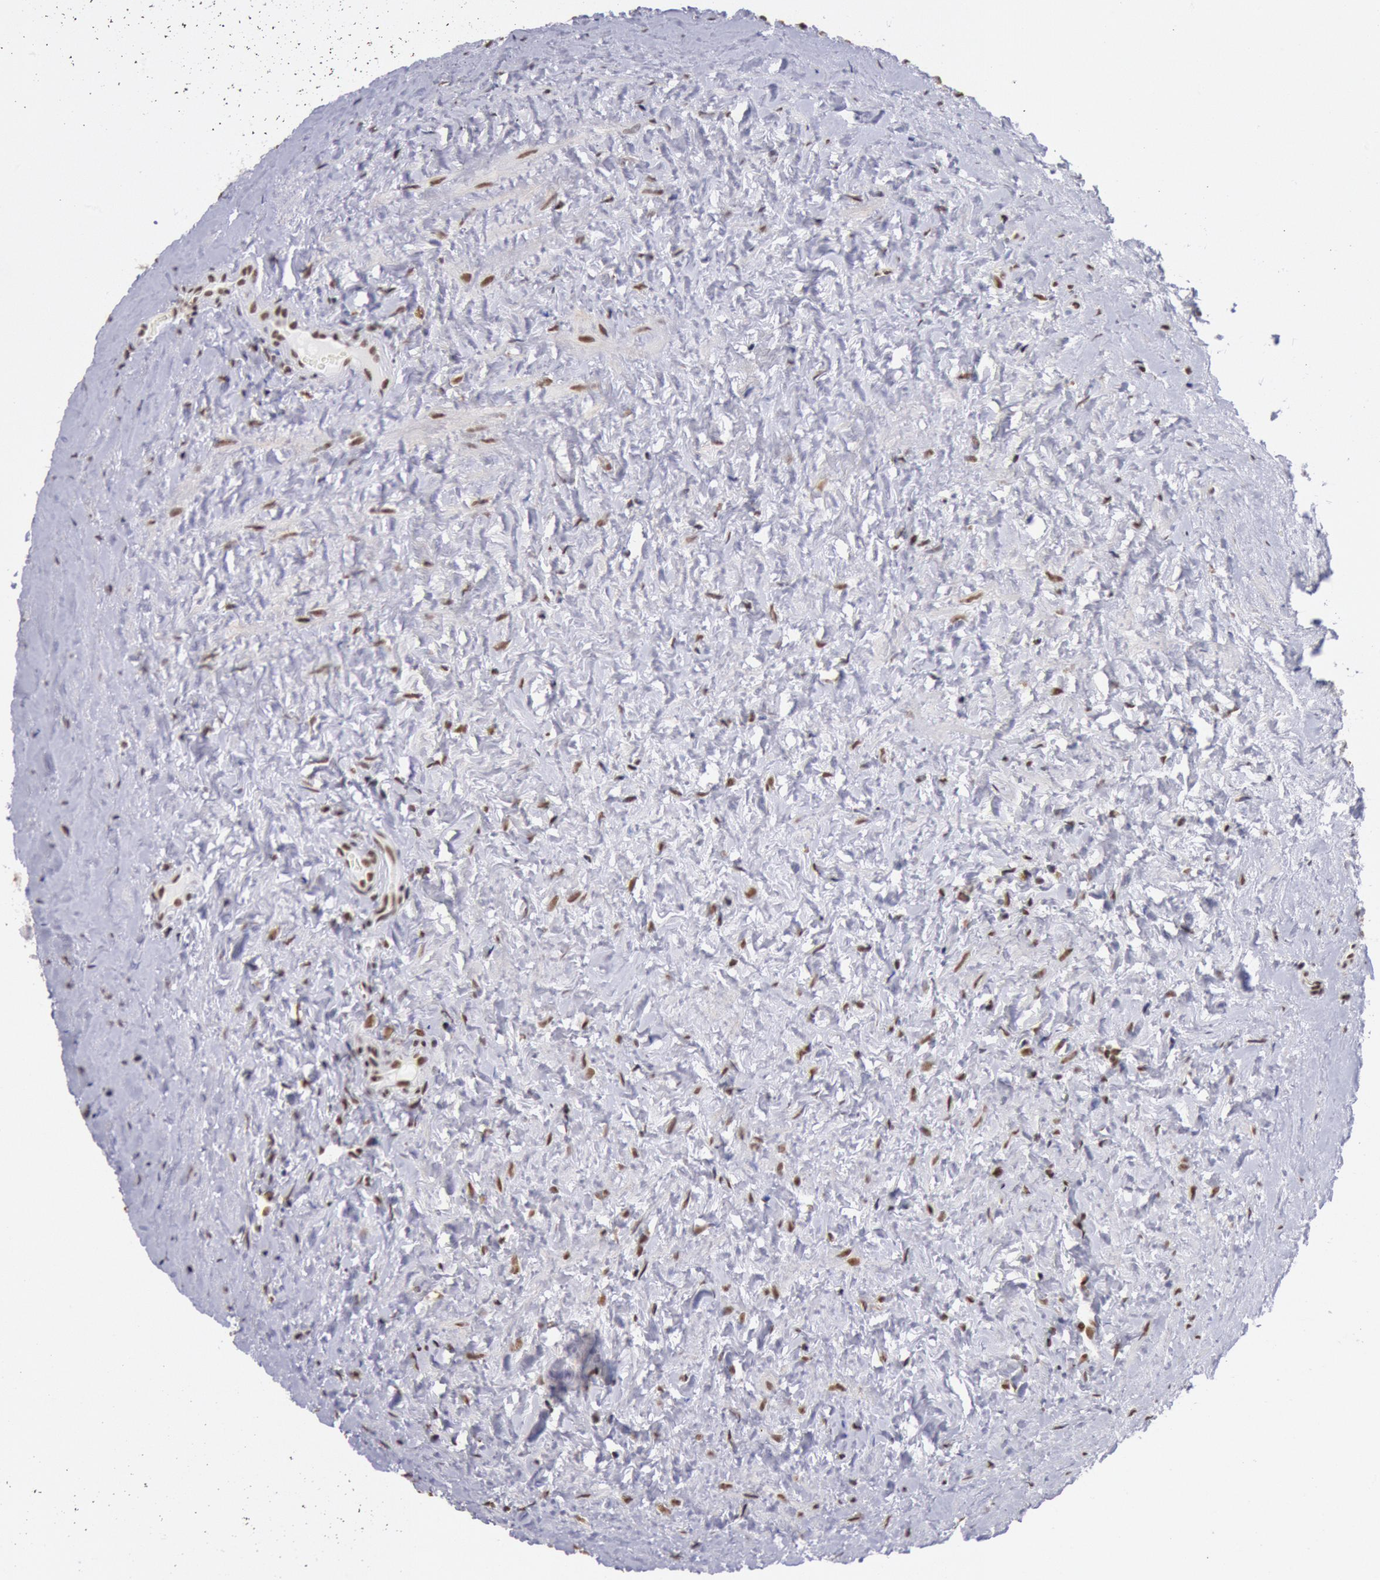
{"staining": {"intensity": "strong", "quantity": ">75%", "location": "nuclear"}, "tissue": "testis cancer", "cell_type": "Tumor cells", "image_type": "cancer", "snomed": [{"axis": "morphology", "description": "Carcinoma, Embryonal, NOS"}, {"axis": "topography", "description": "Testis"}], "caption": "Tumor cells reveal high levels of strong nuclear positivity in approximately >75% of cells in testis cancer (embryonal carcinoma).", "gene": "SNRPD3", "patient": {"sex": "male", "age": 31}}